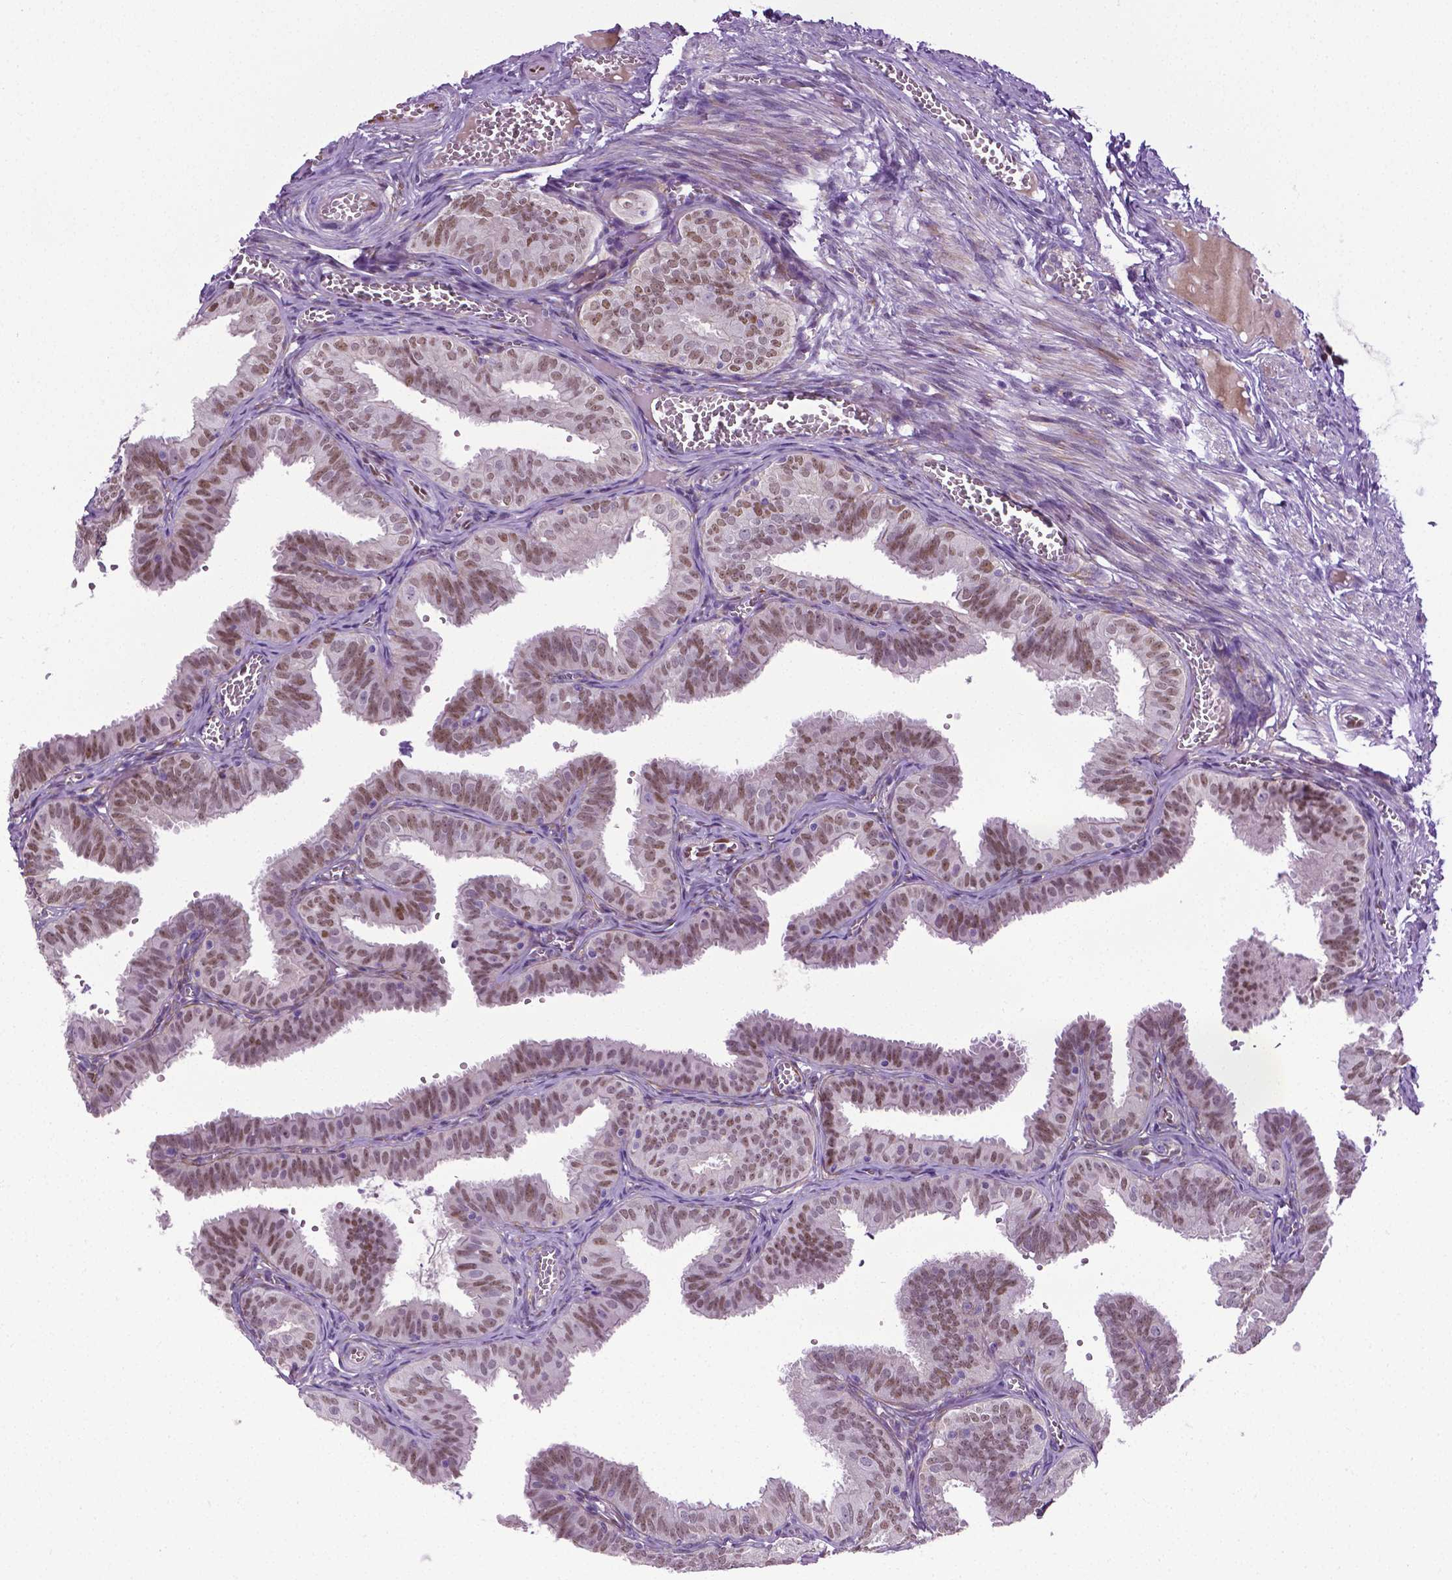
{"staining": {"intensity": "moderate", "quantity": "25%-75%", "location": "nuclear"}, "tissue": "fallopian tube", "cell_type": "Glandular cells", "image_type": "normal", "snomed": [{"axis": "morphology", "description": "Normal tissue, NOS"}, {"axis": "topography", "description": "Fallopian tube"}], "caption": "Immunohistochemistry (IHC) staining of normal fallopian tube, which shows medium levels of moderate nuclear staining in approximately 25%-75% of glandular cells indicating moderate nuclear protein expression. The staining was performed using DAB (3,3'-diaminobenzidine) (brown) for protein detection and nuclei were counterstained in hematoxylin (blue).", "gene": "PTGER3", "patient": {"sex": "female", "age": 25}}